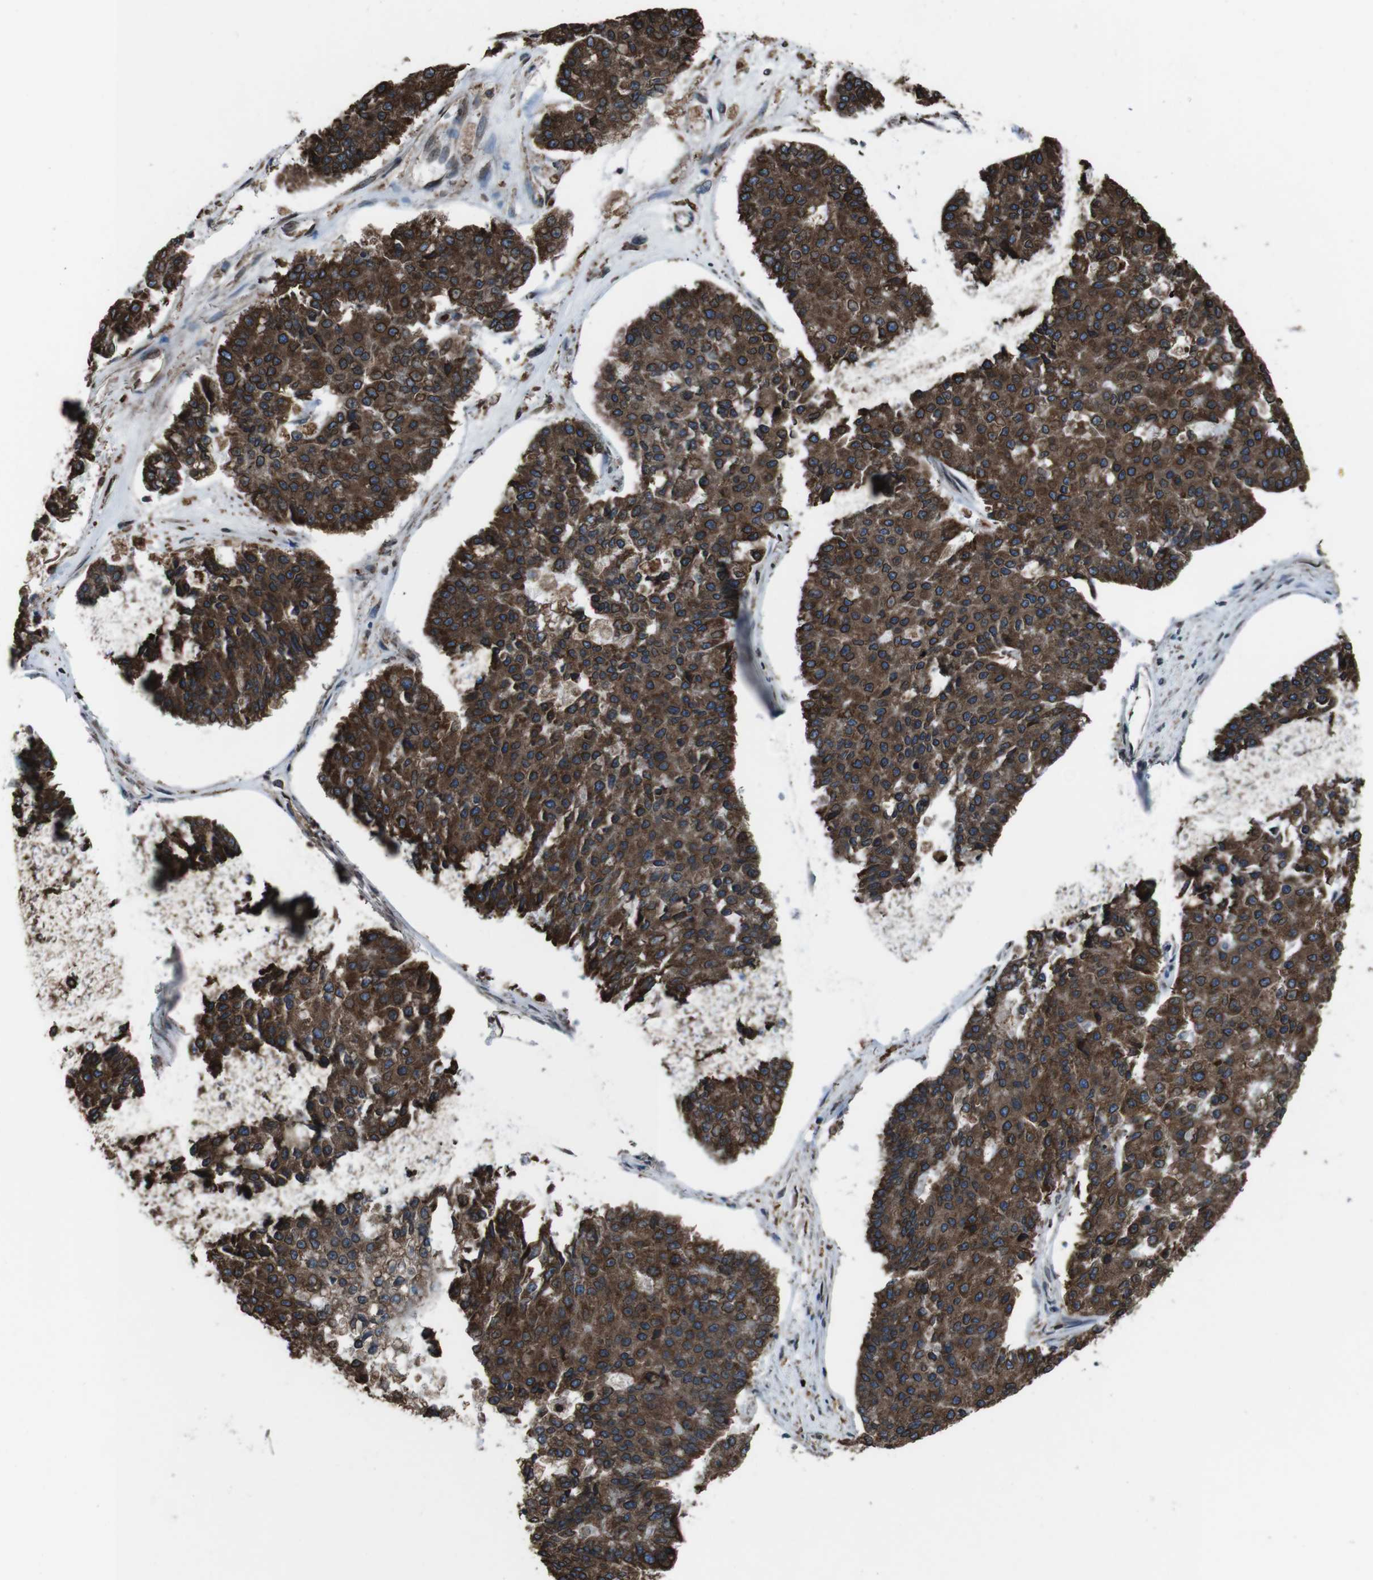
{"staining": {"intensity": "strong", "quantity": ">75%", "location": "cytoplasmic/membranous,nuclear"}, "tissue": "pancreatic cancer", "cell_type": "Tumor cells", "image_type": "cancer", "snomed": [{"axis": "morphology", "description": "Adenocarcinoma, NOS"}, {"axis": "topography", "description": "Pancreas"}], "caption": "IHC of human pancreatic cancer demonstrates high levels of strong cytoplasmic/membranous and nuclear staining in about >75% of tumor cells. Using DAB (brown) and hematoxylin (blue) stains, captured at high magnification using brightfield microscopy.", "gene": "APMAP", "patient": {"sex": "male", "age": 50}}